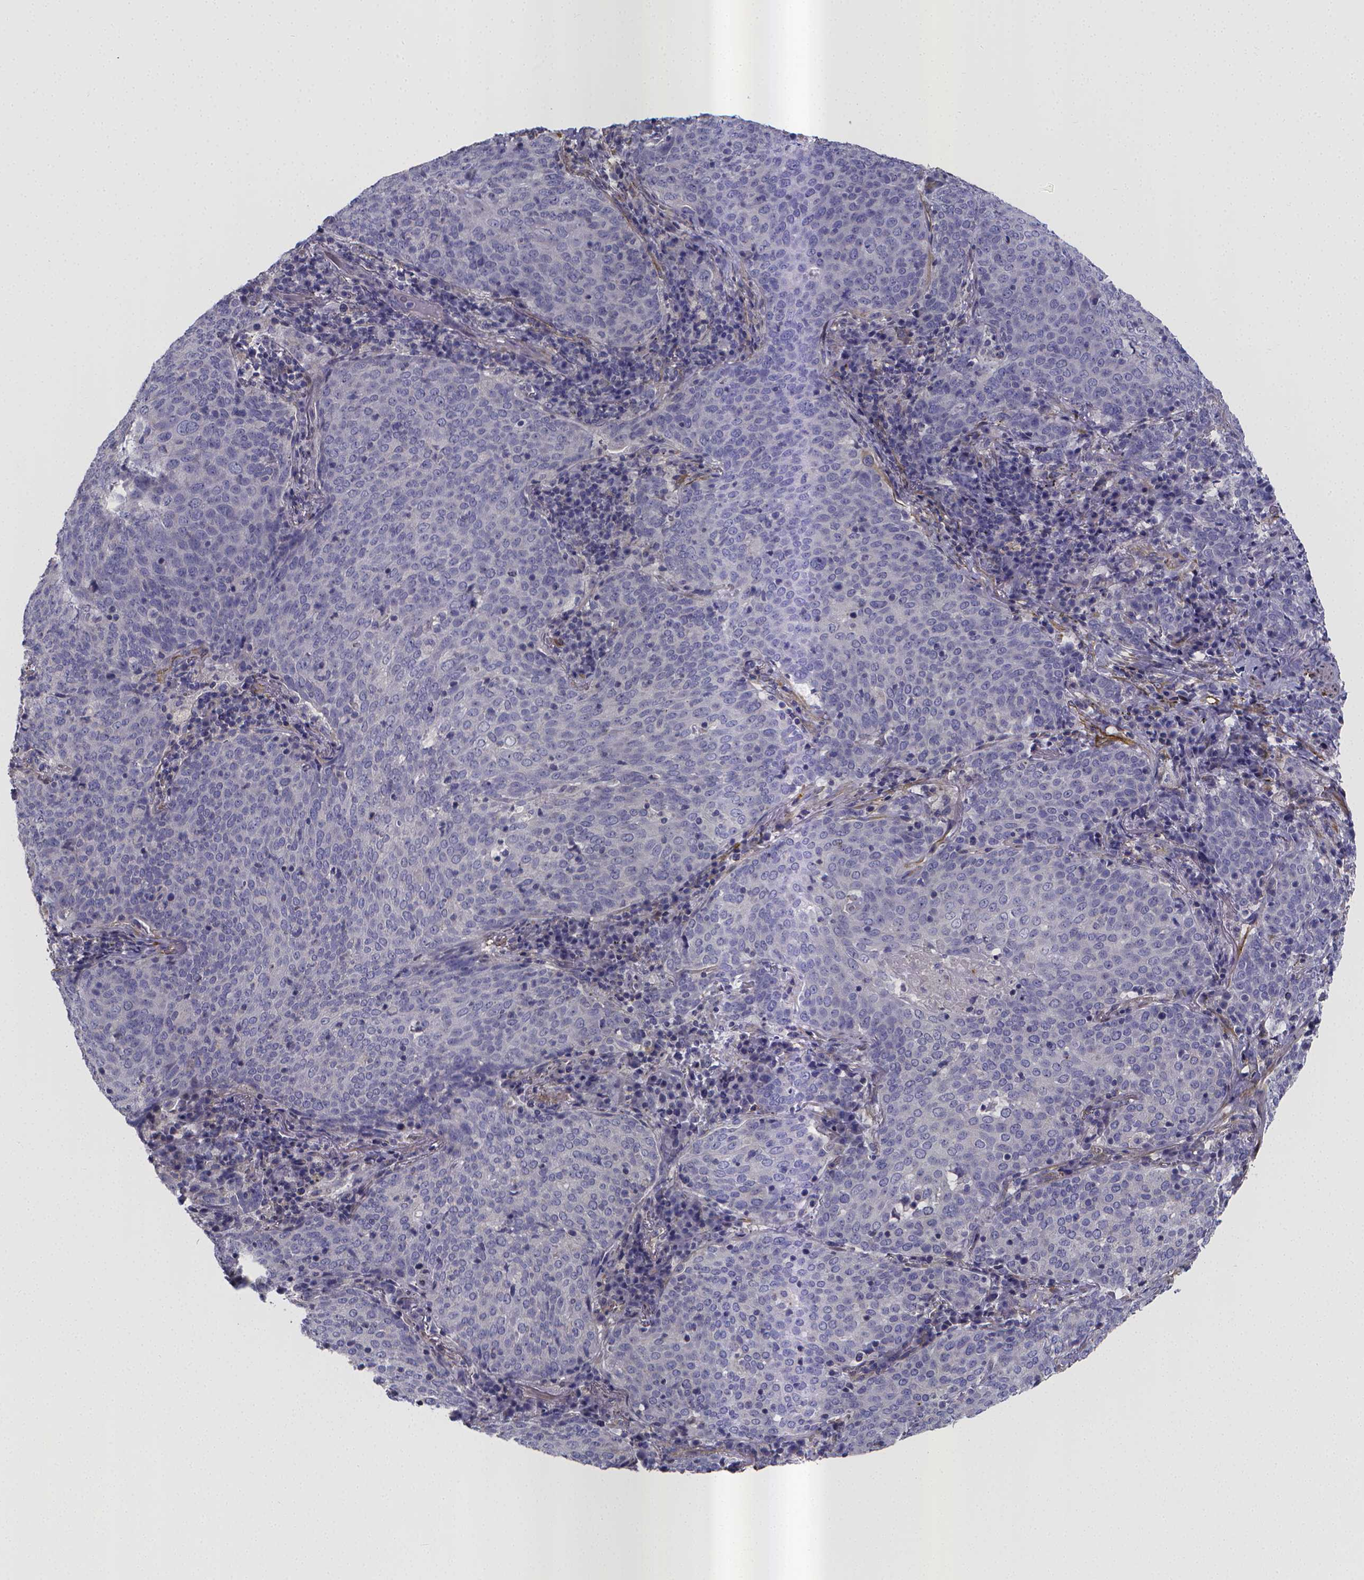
{"staining": {"intensity": "negative", "quantity": "none", "location": "none"}, "tissue": "lung cancer", "cell_type": "Tumor cells", "image_type": "cancer", "snomed": [{"axis": "morphology", "description": "Squamous cell carcinoma, NOS"}, {"axis": "topography", "description": "Lung"}], "caption": "Squamous cell carcinoma (lung) was stained to show a protein in brown. There is no significant expression in tumor cells. The staining was performed using DAB (3,3'-diaminobenzidine) to visualize the protein expression in brown, while the nuclei were stained in blue with hematoxylin (Magnification: 20x).", "gene": "RERG", "patient": {"sex": "male", "age": 82}}